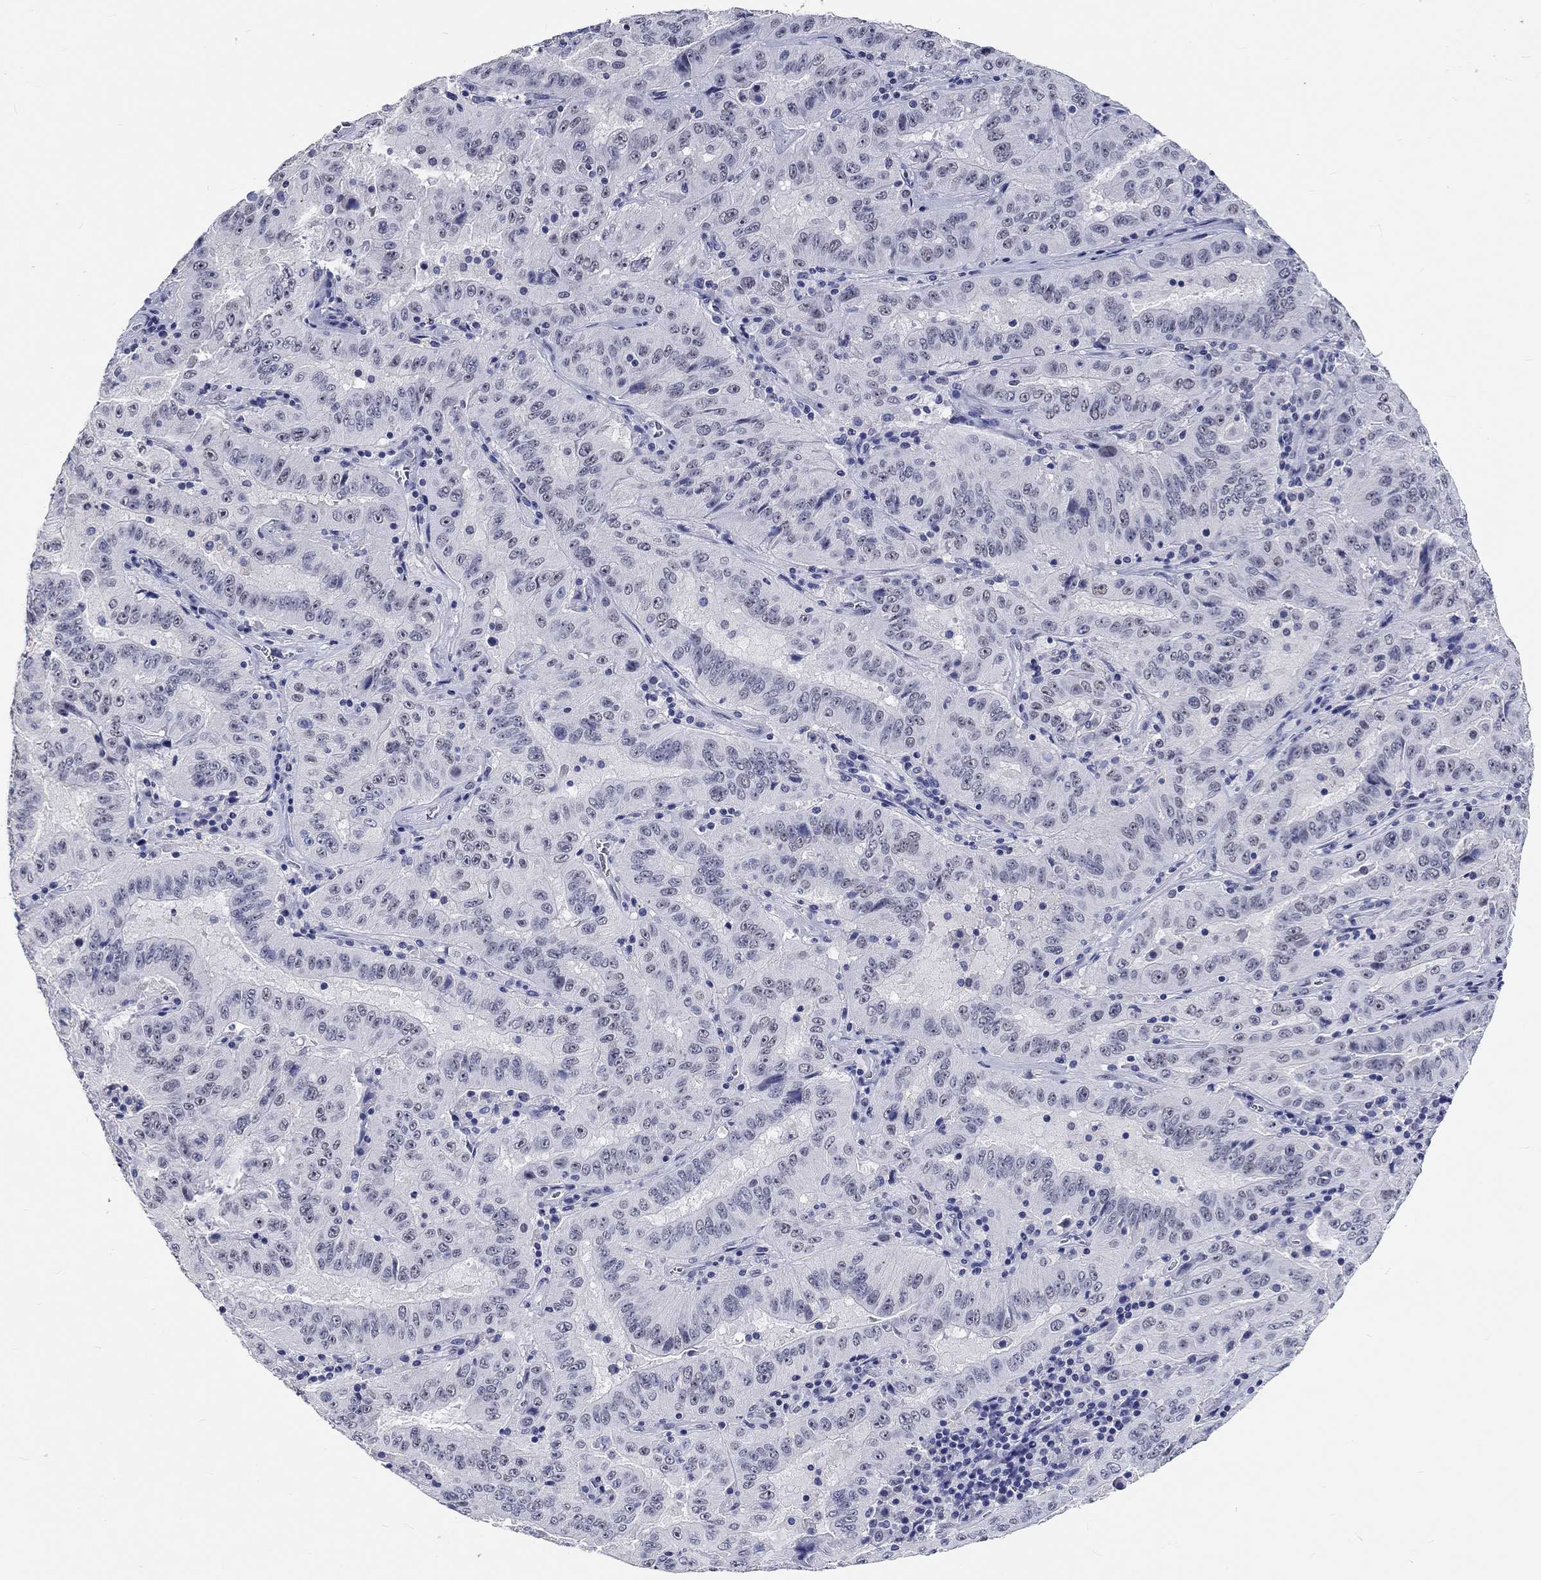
{"staining": {"intensity": "negative", "quantity": "none", "location": "none"}, "tissue": "pancreatic cancer", "cell_type": "Tumor cells", "image_type": "cancer", "snomed": [{"axis": "morphology", "description": "Adenocarcinoma, NOS"}, {"axis": "topography", "description": "Pancreas"}], "caption": "High magnification brightfield microscopy of pancreatic cancer stained with DAB (brown) and counterstained with hematoxylin (blue): tumor cells show no significant expression.", "gene": "GRIN1", "patient": {"sex": "male", "age": 63}}